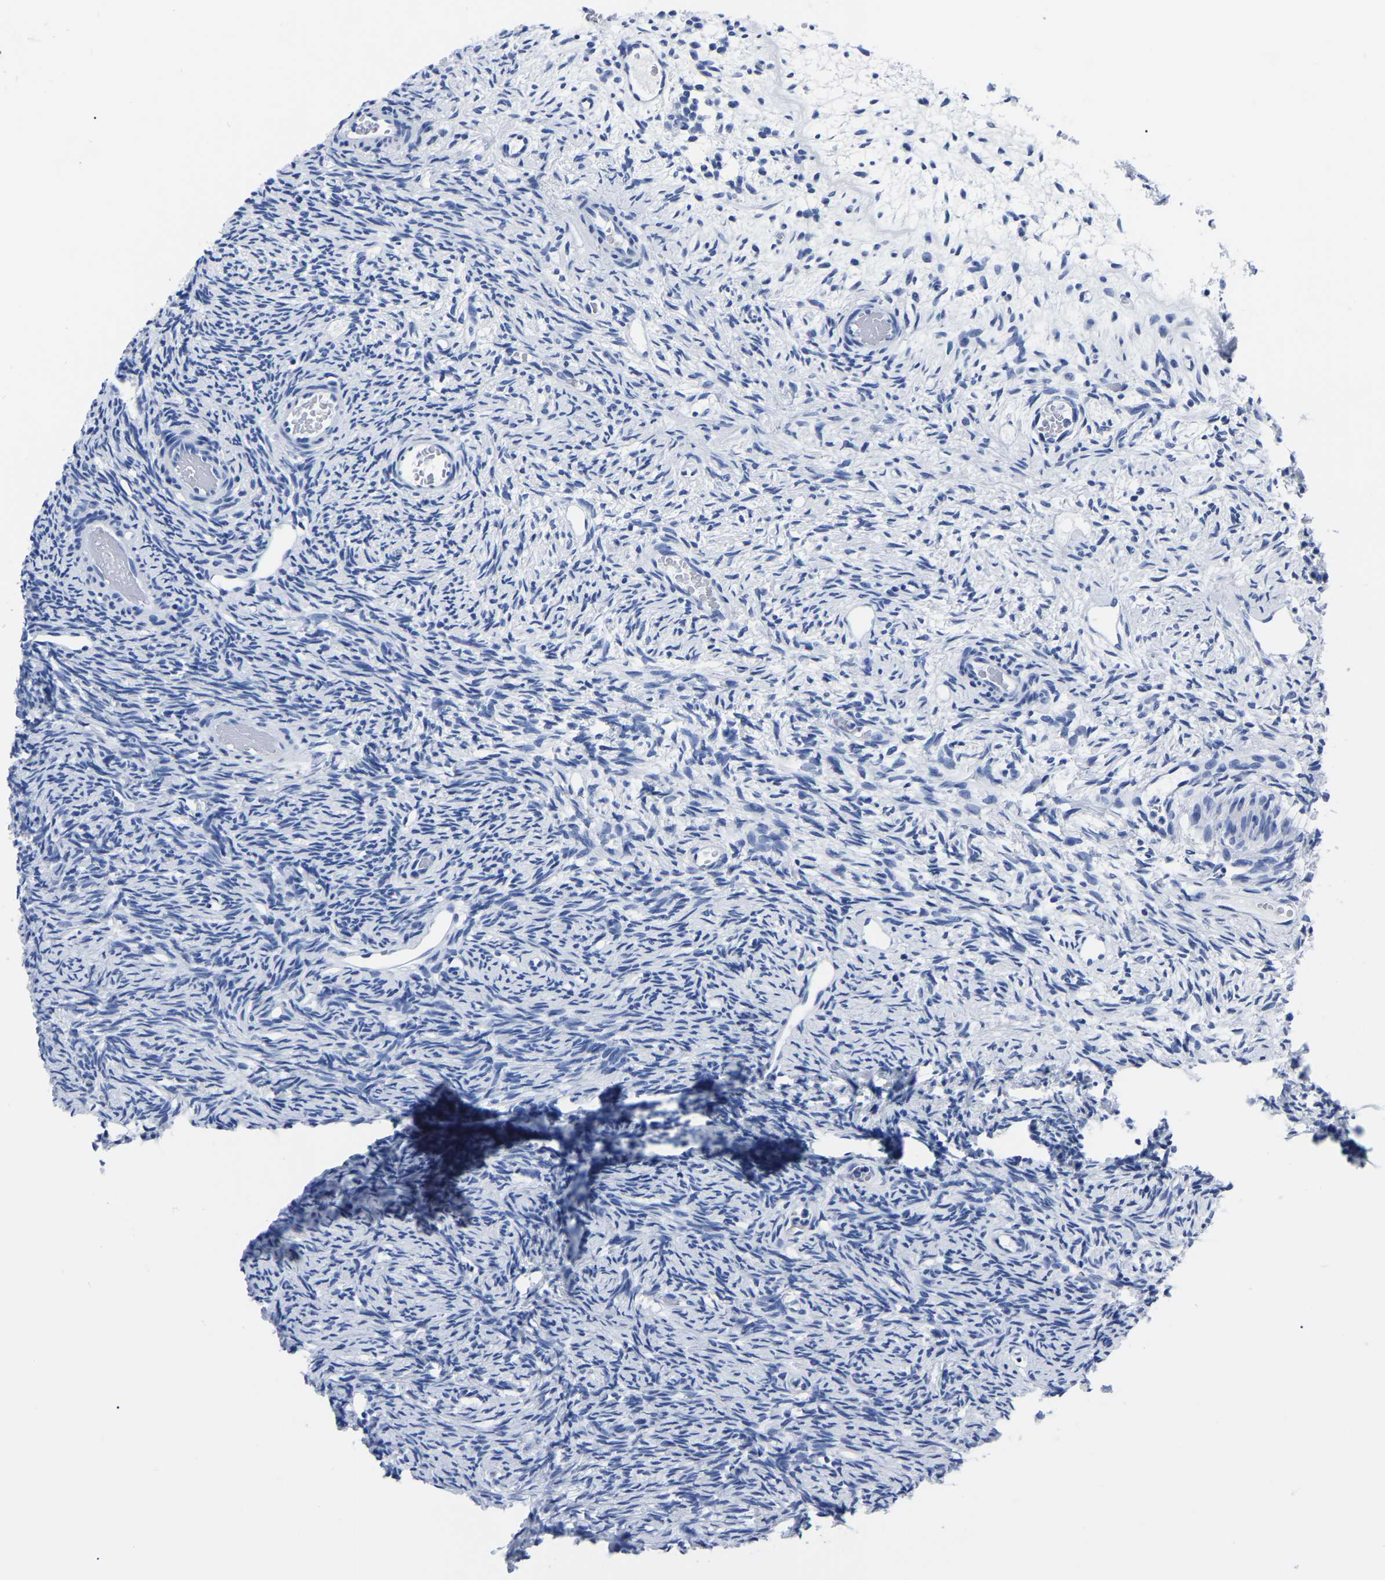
{"staining": {"intensity": "negative", "quantity": "none", "location": "none"}, "tissue": "ovary", "cell_type": "Follicle cells", "image_type": "normal", "snomed": [{"axis": "morphology", "description": "Normal tissue, NOS"}, {"axis": "topography", "description": "Ovary"}], "caption": "Protein analysis of unremarkable ovary demonstrates no significant staining in follicle cells.", "gene": "IMPG2", "patient": {"sex": "female", "age": 33}}